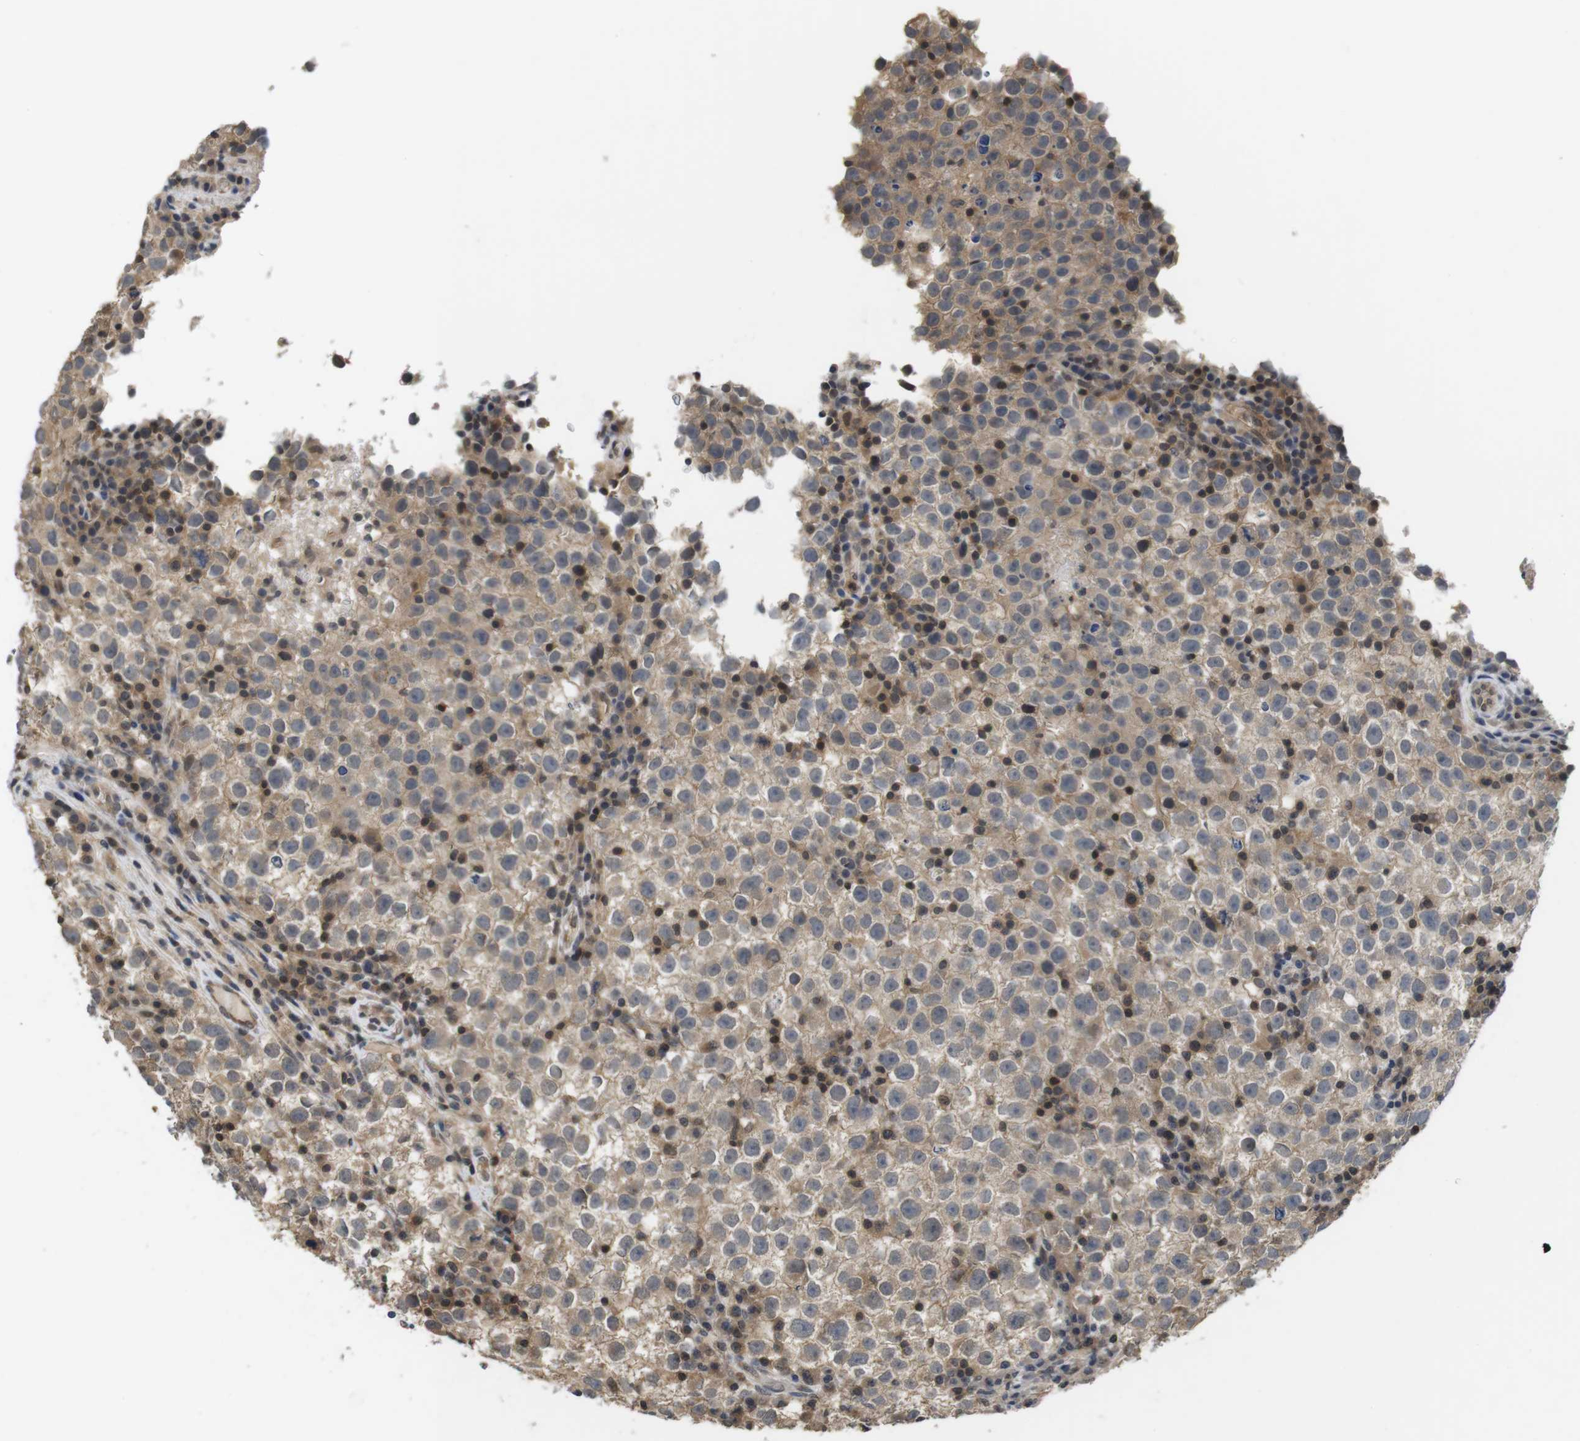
{"staining": {"intensity": "moderate", "quantity": ">75%", "location": "cytoplasmic/membranous"}, "tissue": "testis cancer", "cell_type": "Tumor cells", "image_type": "cancer", "snomed": [{"axis": "morphology", "description": "Seminoma, NOS"}, {"axis": "topography", "description": "Testis"}], "caption": "This is an image of immunohistochemistry (IHC) staining of testis seminoma, which shows moderate expression in the cytoplasmic/membranous of tumor cells.", "gene": "FADD", "patient": {"sex": "male", "age": 22}}